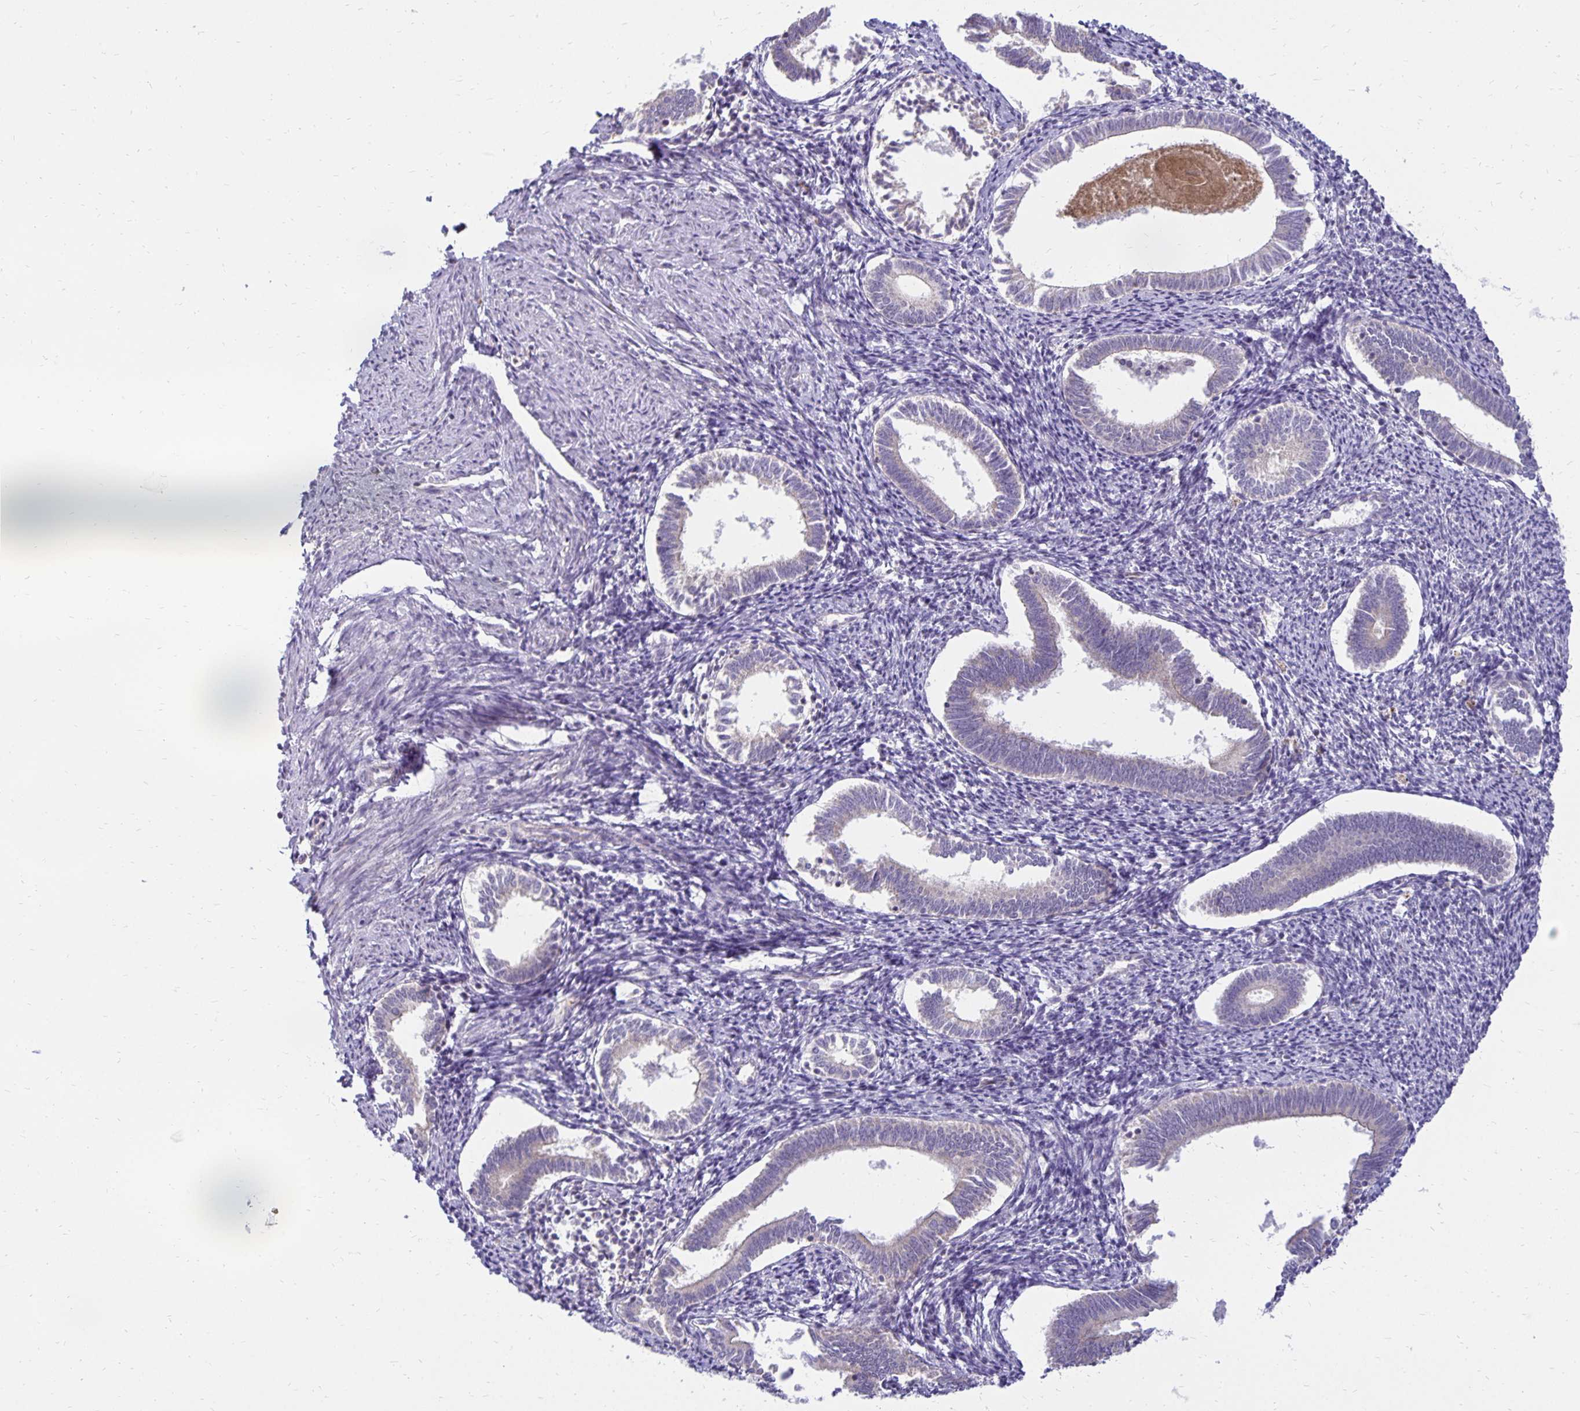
{"staining": {"intensity": "negative", "quantity": "none", "location": "none"}, "tissue": "endometrium", "cell_type": "Cells in endometrial stroma", "image_type": "normal", "snomed": [{"axis": "morphology", "description": "Normal tissue, NOS"}, {"axis": "topography", "description": "Endometrium"}], "caption": "IHC photomicrograph of unremarkable human endometrium stained for a protein (brown), which displays no expression in cells in endometrial stroma. (DAB IHC, high magnification).", "gene": "FN3K", "patient": {"sex": "female", "age": 41}}